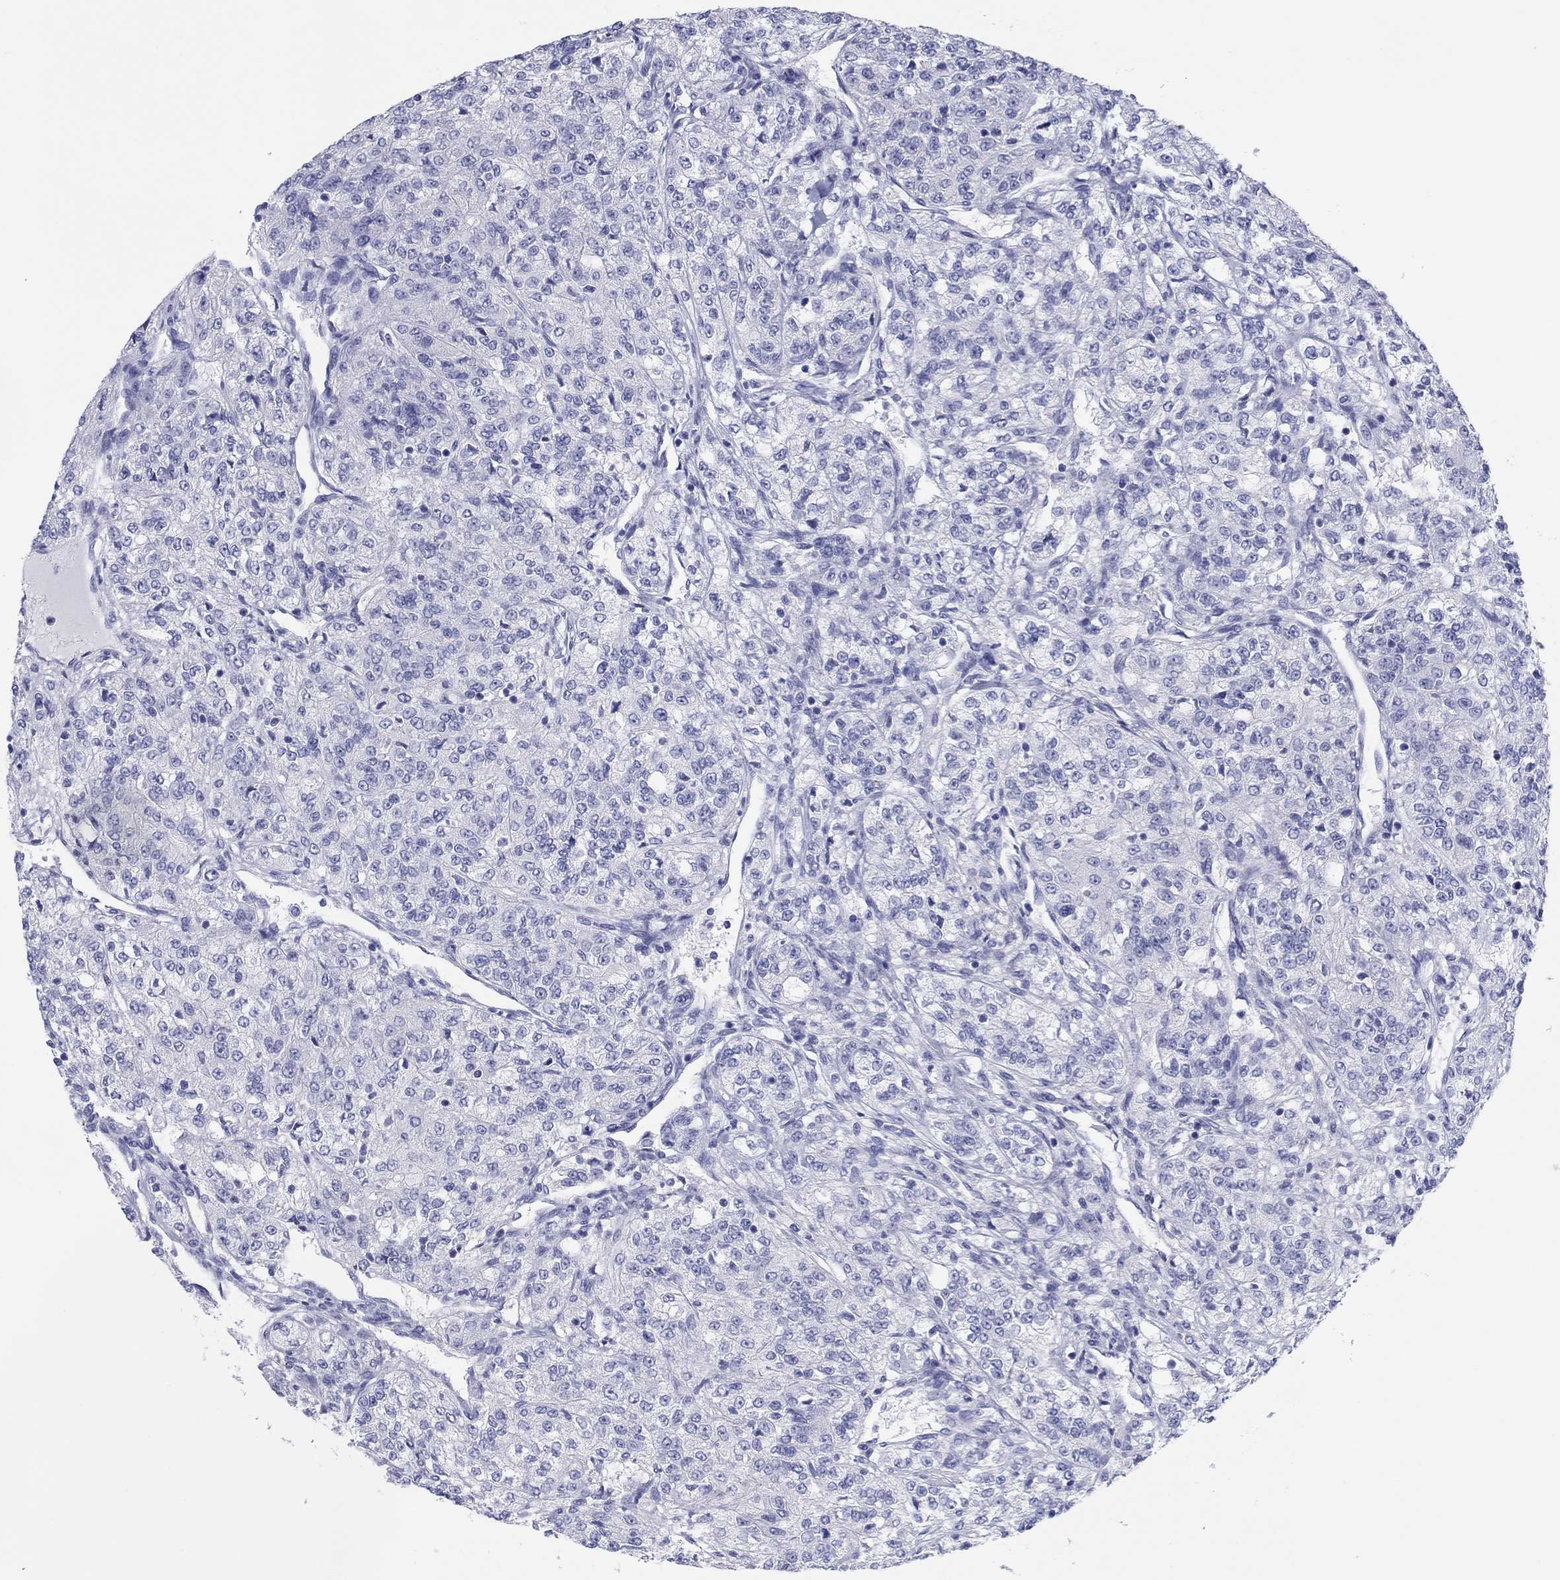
{"staining": {"intensity": "negative", "quantity": "none", "location": "none"}, "tissue": "renal cancer", "cell_type": "Tumor cells", "image_type": "cancer", "snomed": [{"axis": "morphology", "description": "Adenocarcinoma, NOS"}, {"axis": "topography", "description": "Kidney"}], "caption": "DAB (3,3'-diaminobenzidine) immunohistochemical staining of human renal cancer shows no significant expression in tumor cells.", "gene": "ERICH3", "patient": {"sex": "female", "age": 63}}